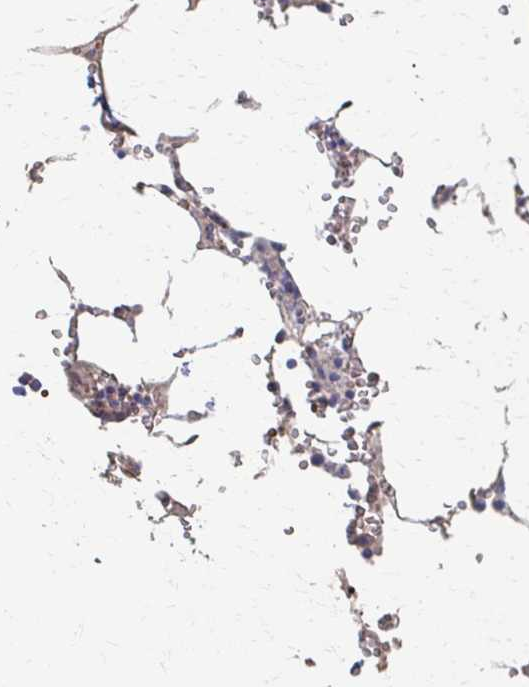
{"staining": {"intensity": "negative", "quantity": "none", "location": "none"}, "tissue": "bone marrow", "cell_type": "Hematopoietic cells", "image_type": "normal", "snomed": [{"axis": "morphology", "description": "Normal tissue, NOS"}, {"axis": "topography", "description": "Bone marrow"}], "caption": "Human bone marrow stained for a protein using immunohistochemistry (IHC) exhibits no staining in hematopoietic cells.", "gene": "SKA2", "patient": {"sex": "male", "age": 54}}